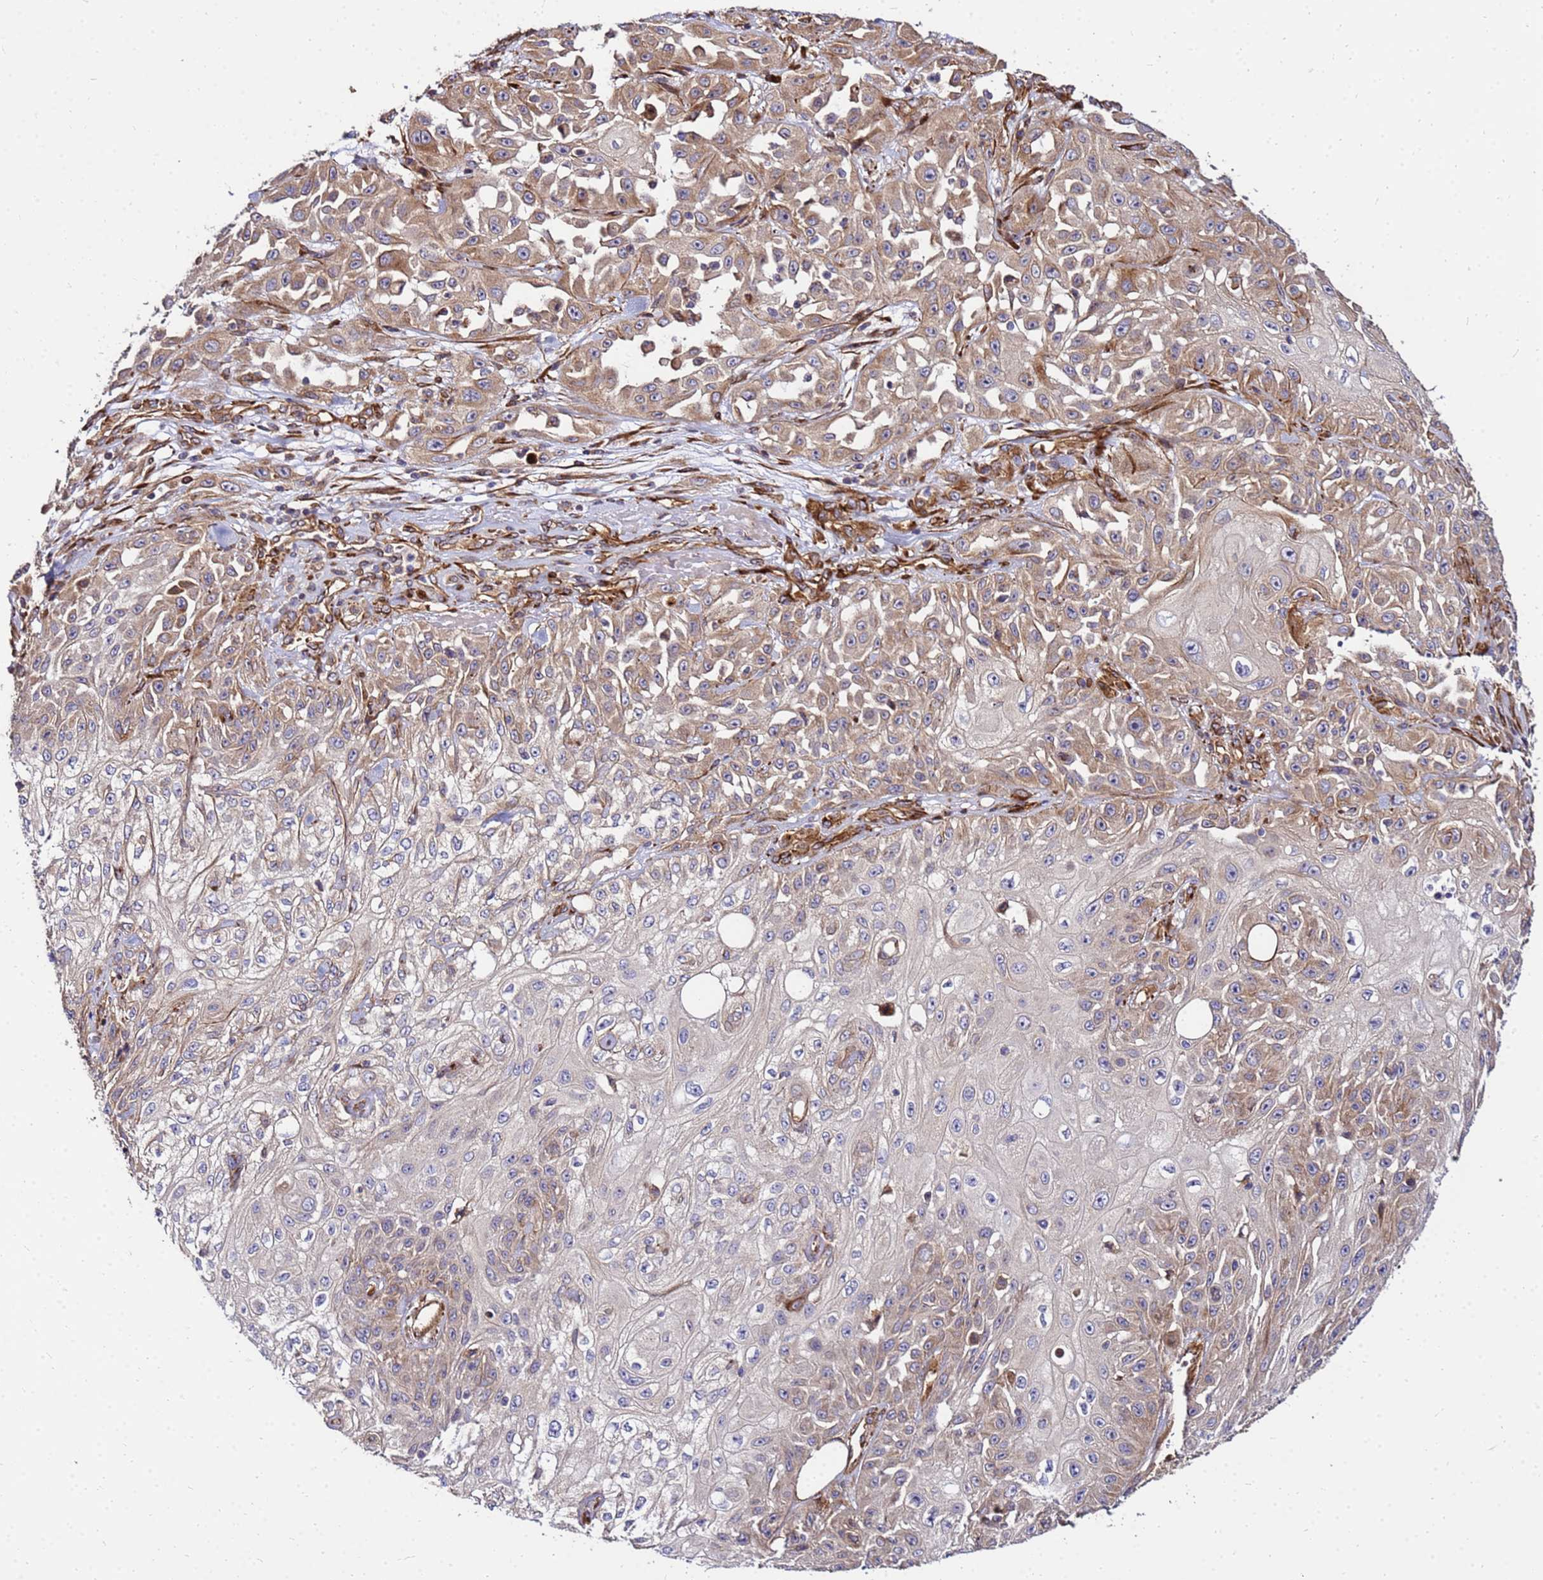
{"staining": {"intensity": "moderate", "quantity": "25%-75%", "location": "cytoplasmic/membranous"}, "tissue": "skin cancer", "cell_type": "Tumor cells", "image_type": "cancer", "snomed": [{"axis": "morphology", "description": "Squamous cell carcinoma, NOS"}, {"axis": "morphology", "description": "Squamous cell carcinoma, metastatic, NOS"}, {"axis": "topography", "description": "Skin"}, {"axis": "topography", "description": "Lymph node"}], "caption": "This is a histology image of immunohistochemistry (IHC) staining of metastatic squamous cell carcinoma (skin), which shows moderate expression in the cytoplasmic/membranous of tumor cells.", "gene": "WWC2", "patient": {"sex": "male", "age": 75}}